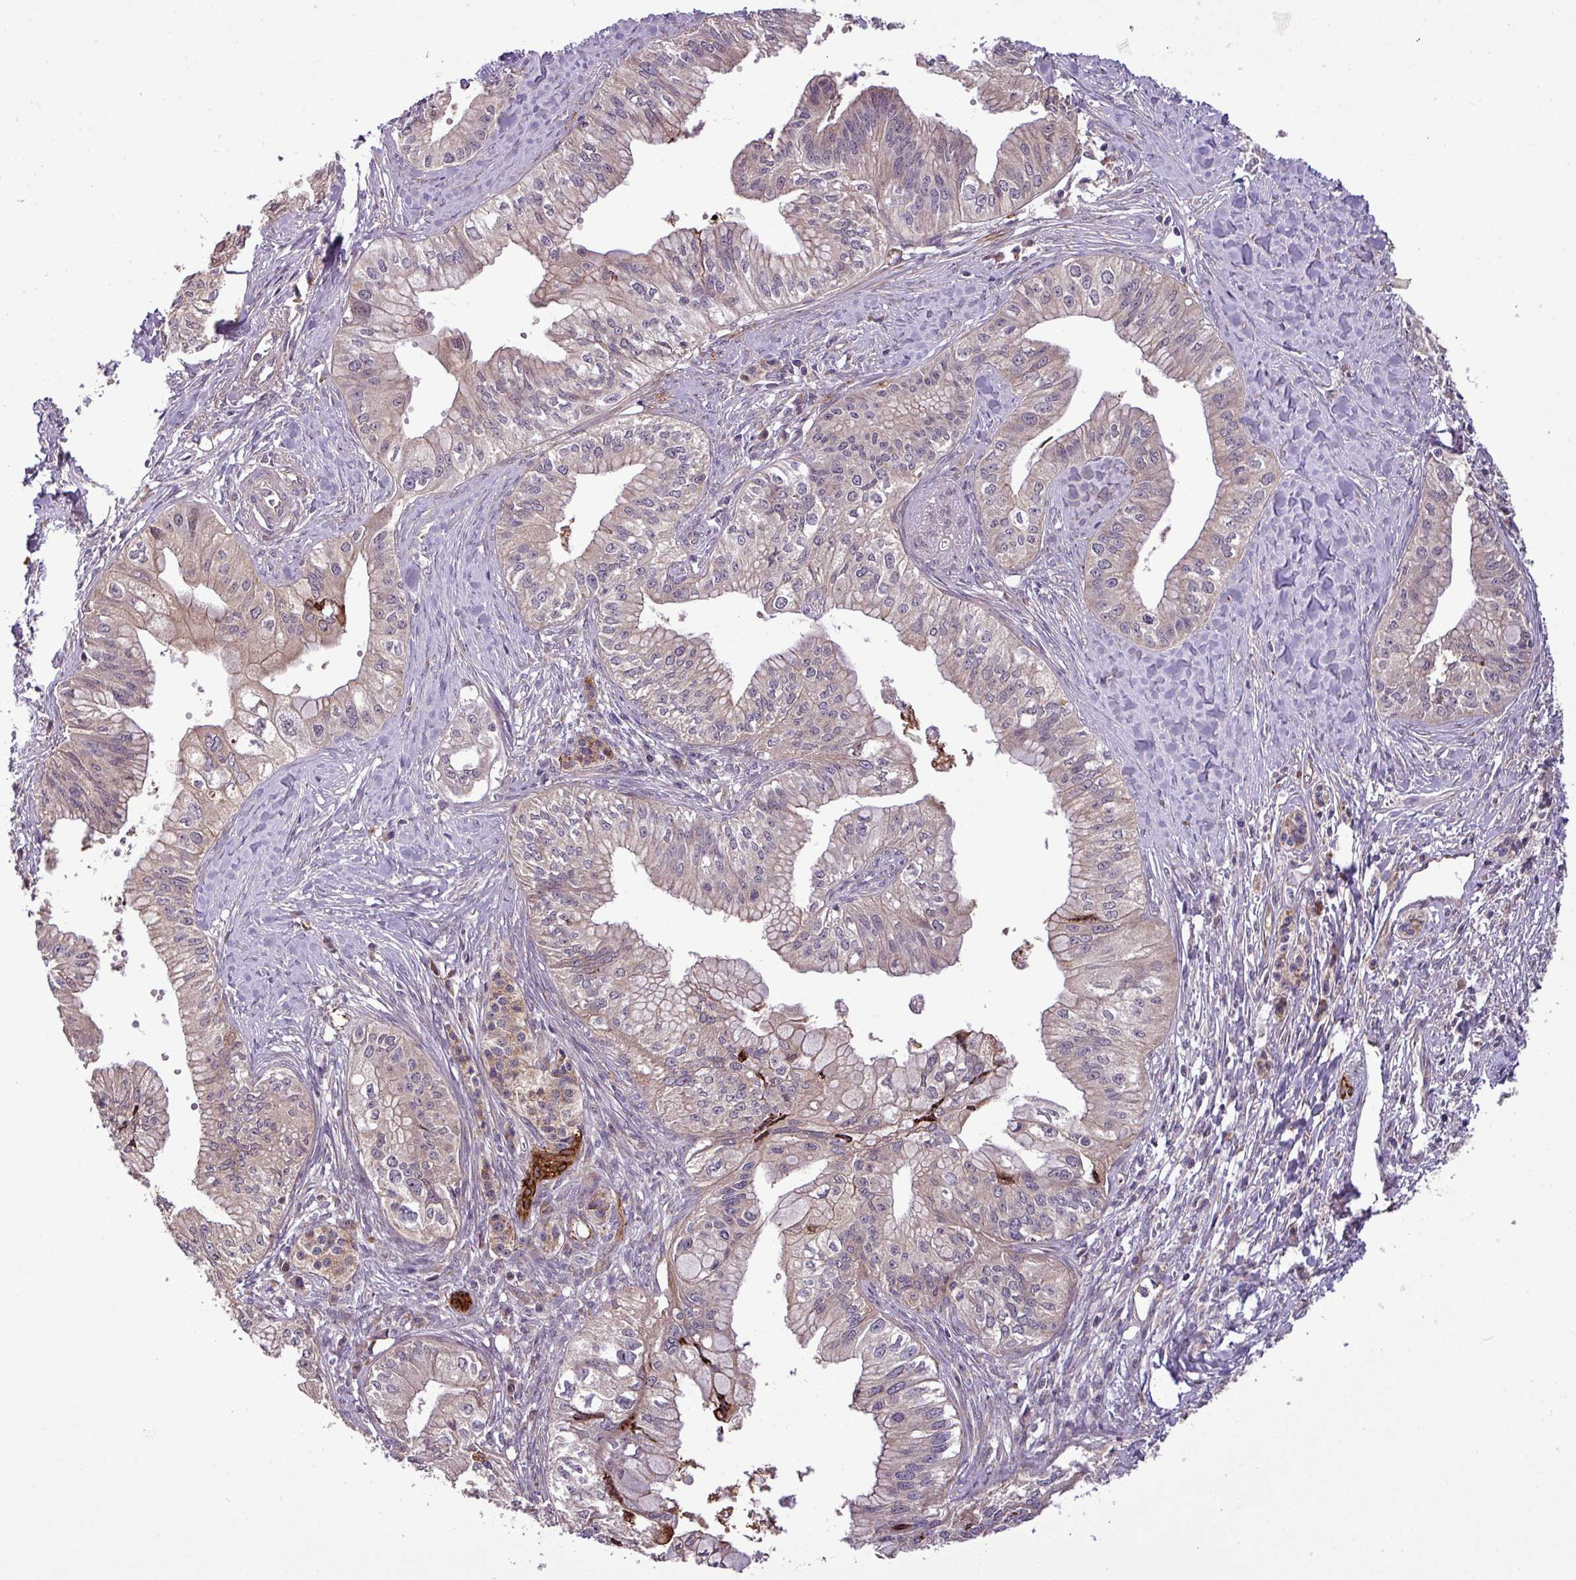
{"staining": {"intensity": "weak", "quantity": "25%-75%", "location": "cytoplasmic/membranous"}, "tissue": "pancreatic cancer", "cell_type": "Tumor cells", "image_type": "cancer", "snomed": [{"axis": "morphology", "description": "Adenocarcinoma, NOS"}, {"axis": "topography", "description": "Pancreas"}], "caption": "Pancreatic adenocarcinoma stained for a protein reveals weak cytoplasmic/membranous positivity in tumor cells.", "gene": "XIAP", "patient": {"sex": "male", "age": 71}}